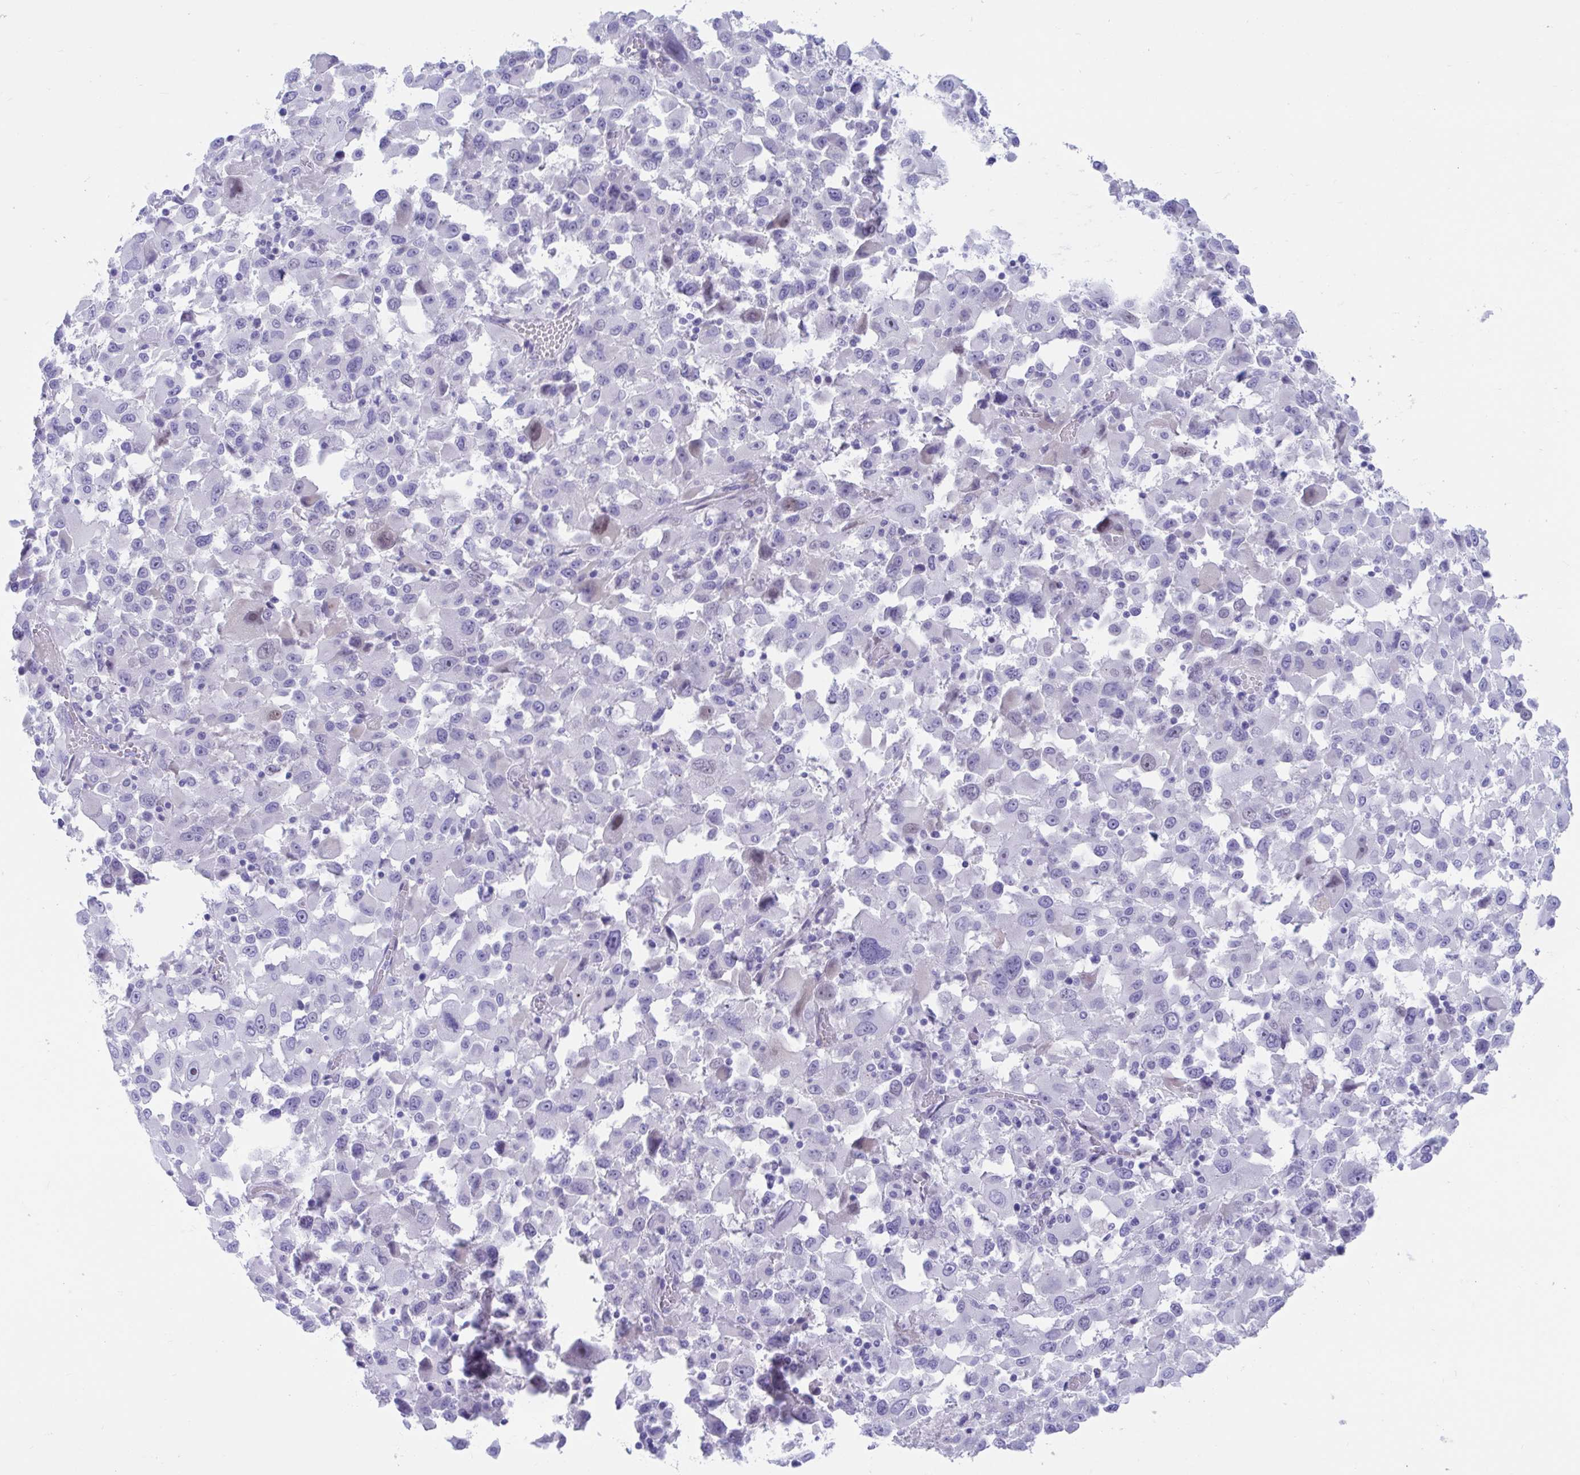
{"staining": {"intensity": "negative", "quantity": "none", "location": "none"}, "tissue": "melanoma", "cell_type": "Tumor cells", "image_type": "cancer", "snomed": [{"axis": "morphology", "description": "Malignant melanoma, Metastatic site"}, {"axis": "topography", "description": "Soft tissue"}], "caption": "Photomicrograph shows no protein positivity in tumor cells of malignant melanoma (metastatic site) tissue. (Immunohistochemistry, brightfield microscopy, high magnification).", "gene": "TTC30B", "patient": {"sex": "male", "age": 50}}